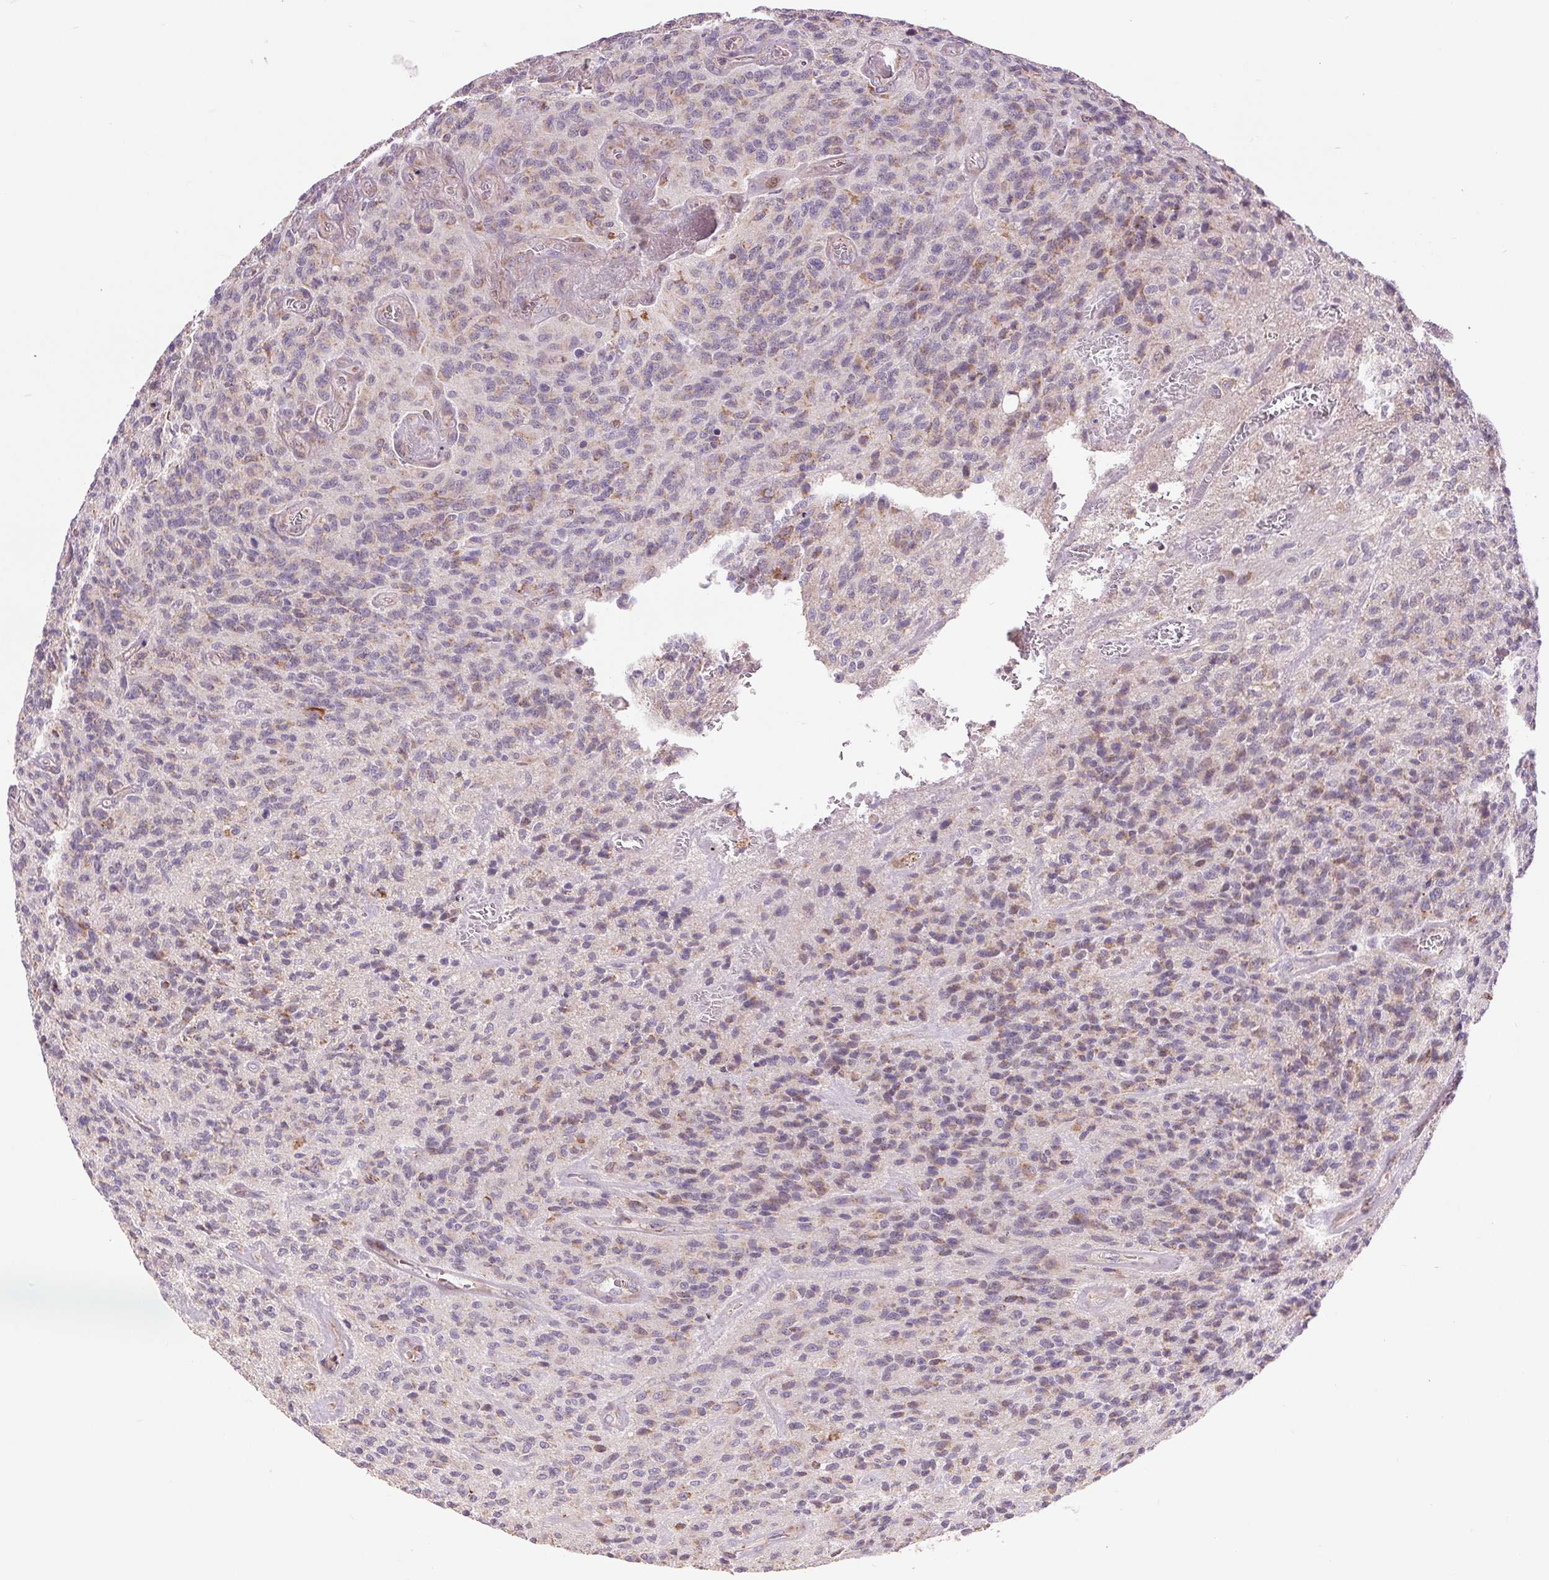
{"staining": {"intensity": "weak", "quantity": "25%-75%", "location": "cytoplasmic/membranous"}, "tissue": "glioma", "cell_type": "Tumor cells", "image_type": "cancer", "snomed": [{"axis": "morphology", "description": "Glioma, malignant, High grade"}, {"axis": "topography", "description": "Brain"}], "caption": "The micrograph demonstrates immunohistochemical staining of malignant glioma (high-grade). There is weak cytoplasmic/membranous expression is appreciated in about 25%-75% of tumor cells.", "gene": "DGUOK", "patient": {"sex": "male", "age": 76}}